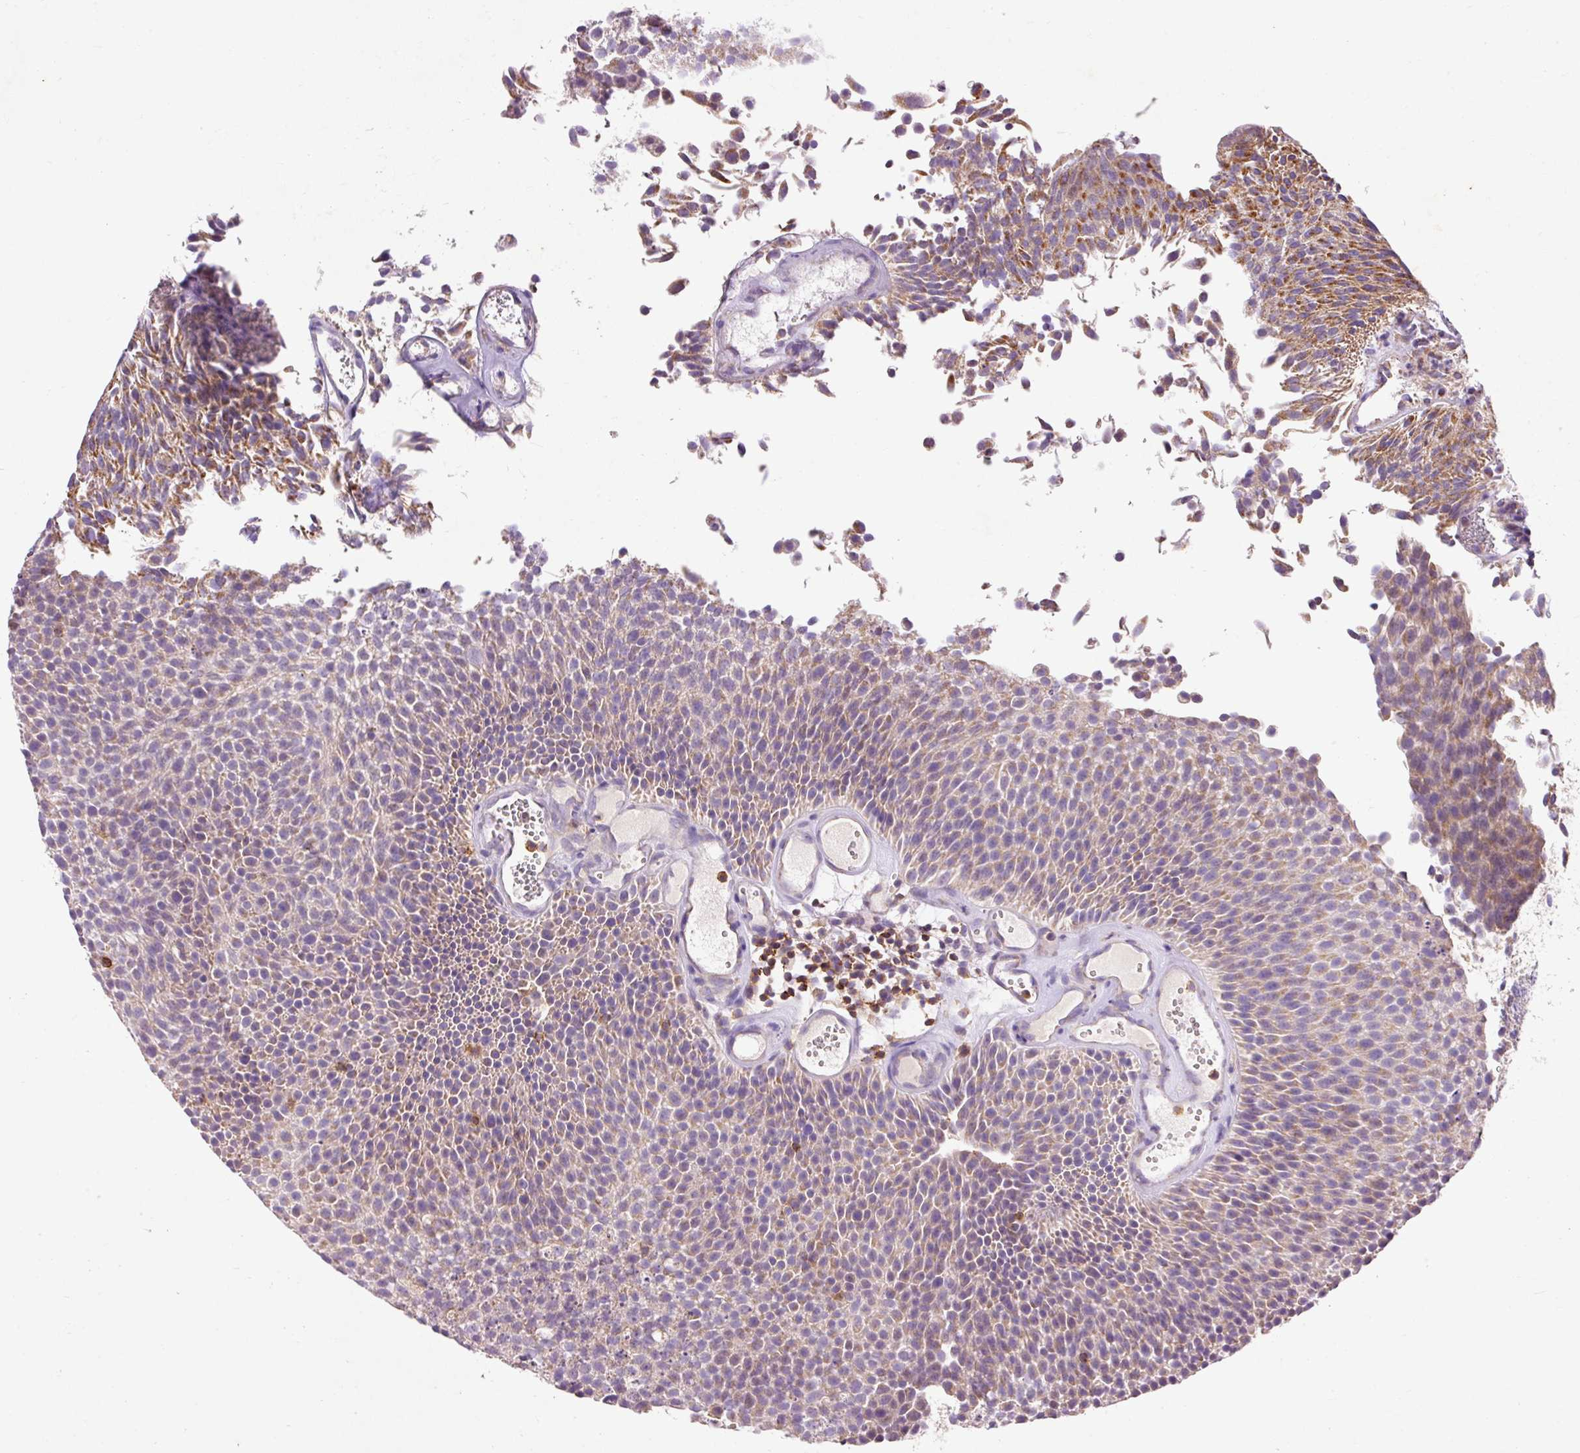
{"staining": {"intensity": "moderate", "quantity": "<25%", "location": "cytoplasmic/membranous,nuclear"}, "tissue": "urothelial cancer", "cell_type": "Tumor cells", "image_type": "cancer", "snomed": [{"axis": "morphology", "description": "Urothelial carcinoma, Low grade"}, {"axis": "topography", "description": "Urinary bladder"}], "caption": "This micrograph demonstrates immunohistochemistry staining of urothelial cancer, with low moderate cytoplasmic/membranous and nuclear expression in approximately <25% of tumor cells.", "gene": "IMMT", "patient": {"sex": "female", "age": 79}}